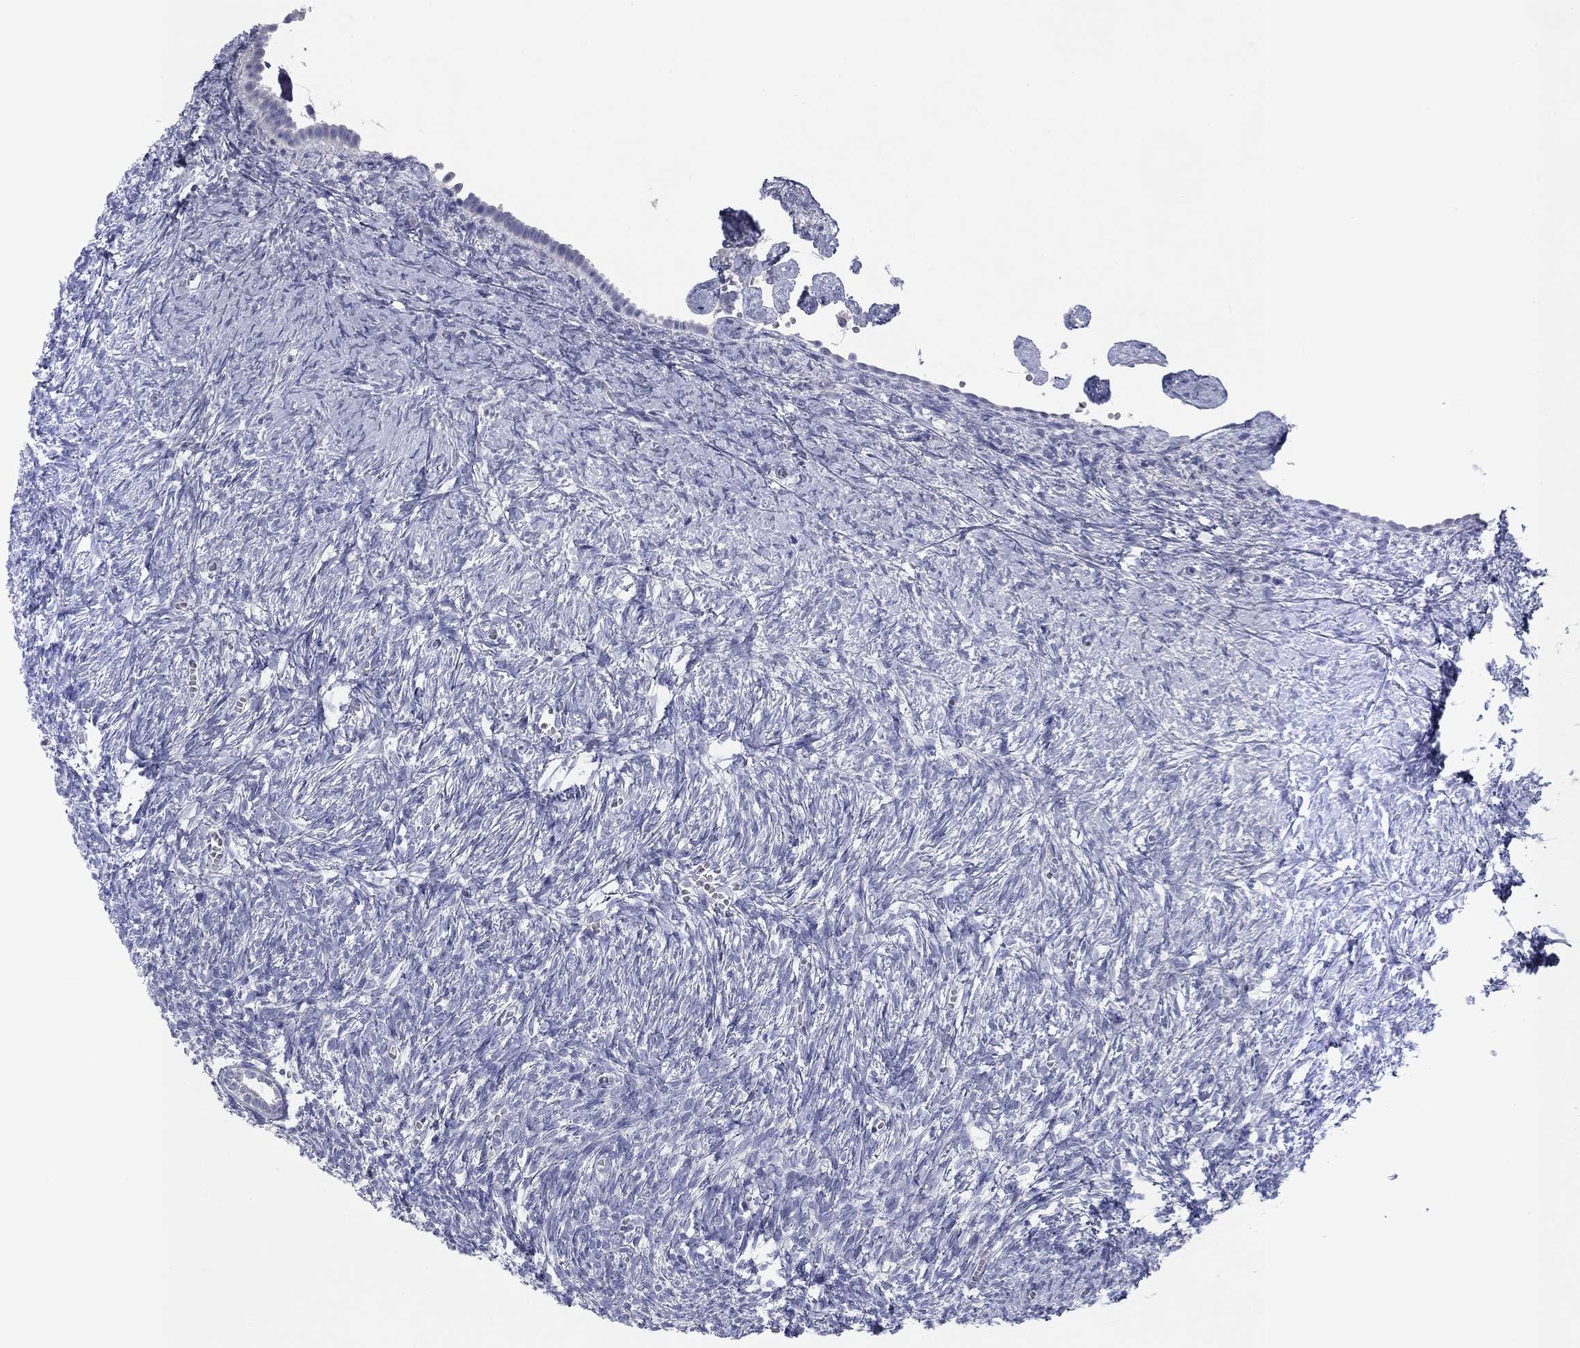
{"staining": {"intensity": "negative", "quantity": "none", "location": "none"}, "tissue": "ovary", "cell_type": "Follicle cells", "image_type": "normal", "snomed": [{"axis": "morphology", "description": "Normal tissue, NOS"}, {"axis": "topography", "description": "Ovary"}], "caption": "Histopathology image shows no significant protein staining in follicle cells of benign ovary.", "gene": "CALB1", "patient": {"sex": "female", "age": 43}}